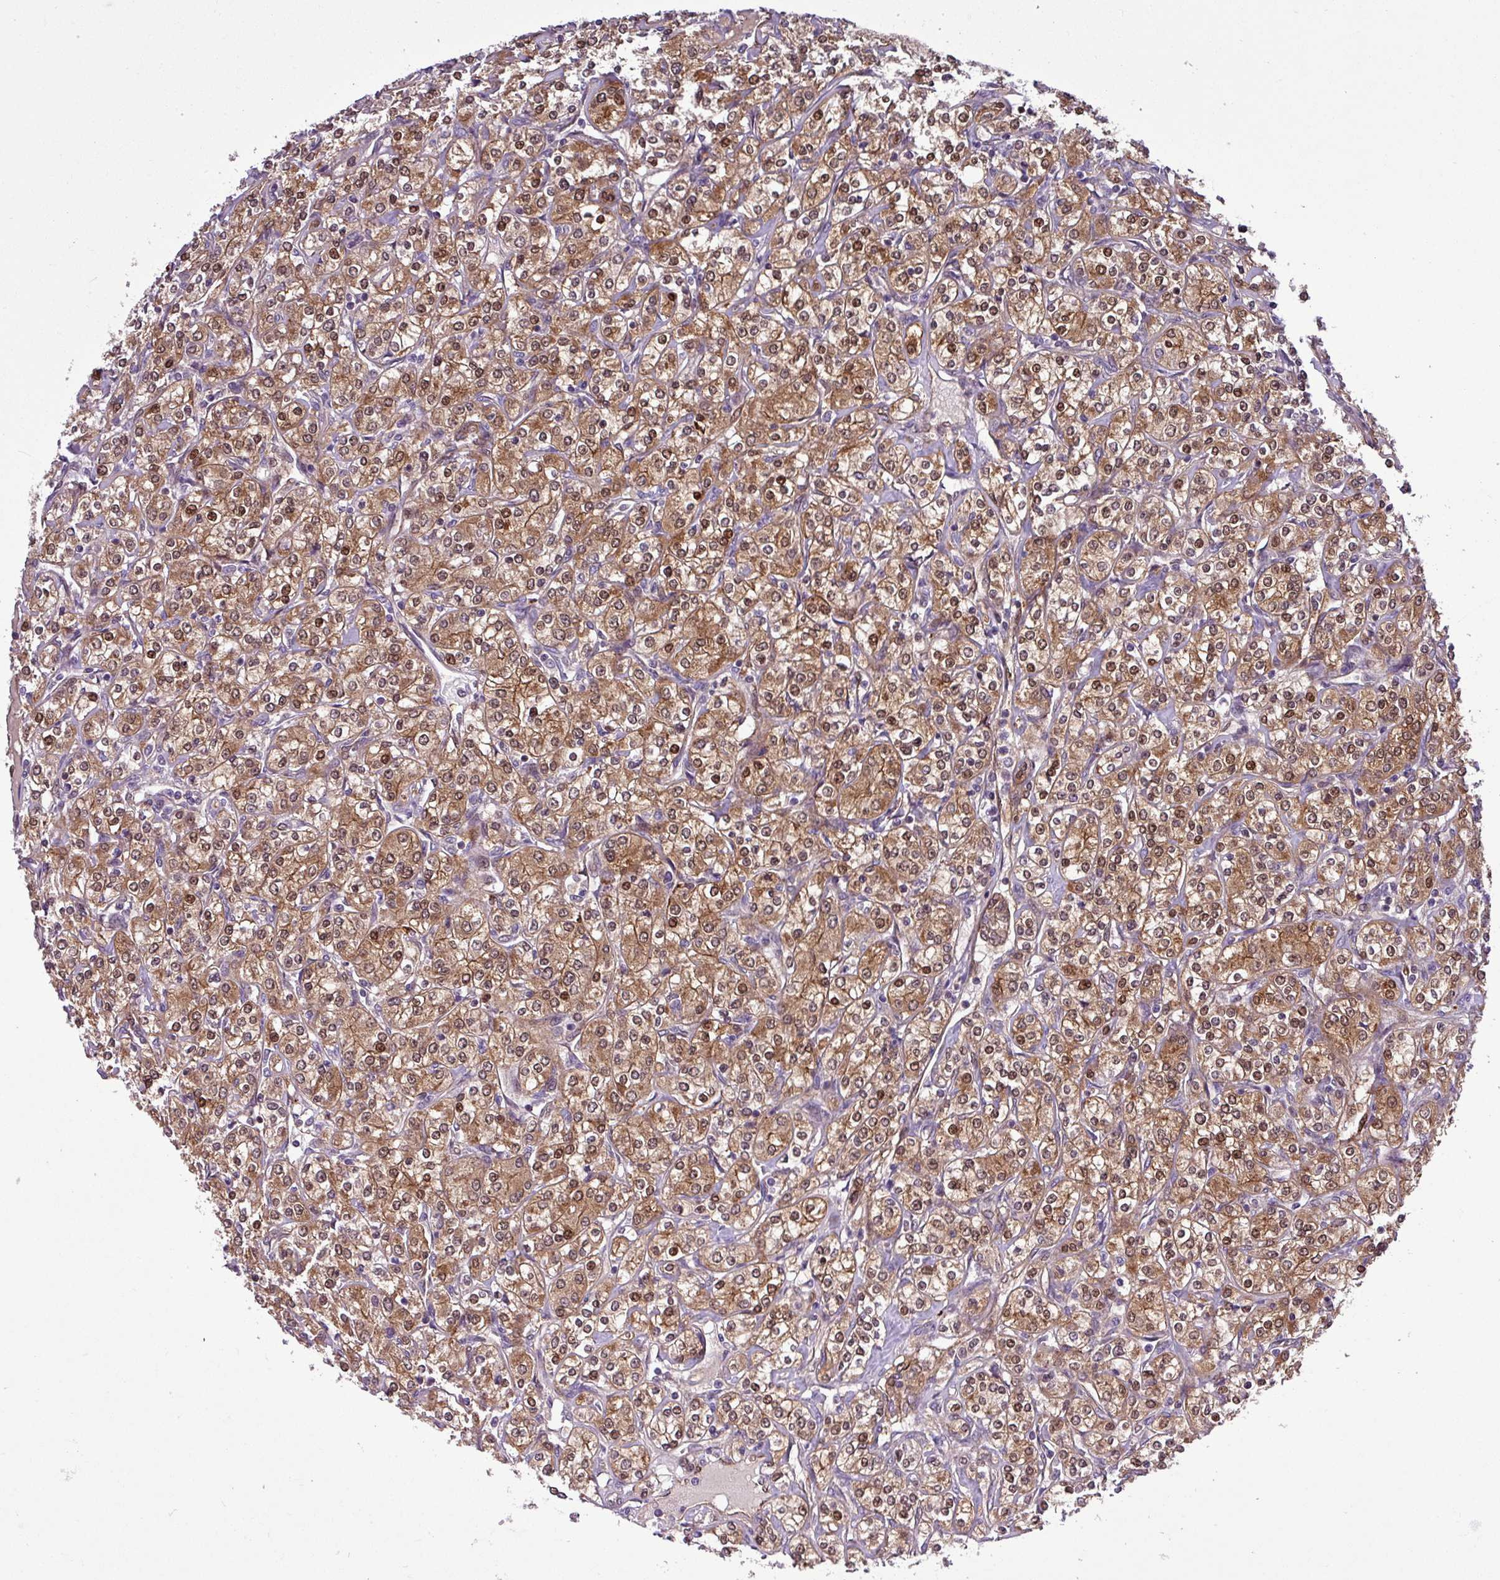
{"staining": {"intensity": "moderate", "quantity": ">75%", "location": "cytoplasmic/membranous,nuclear"}, "tissue": "renal cancer", "cell_type": "Tumor cells", "image_type": "cancer", "snomed": [{"axis": "morphology", "description": "Adenocarcinoma, NOS"}, {"axis": "topography", "description": "Kidney"}], "caption": "A brown stain shows moderate cytoplasmic/membranous and nuclear positivity of a protein in renal cancer (adenocarcinoma) tumor cells.", "gene": "CARHSP1", "patient": {"sex": "male", "age": 77}}